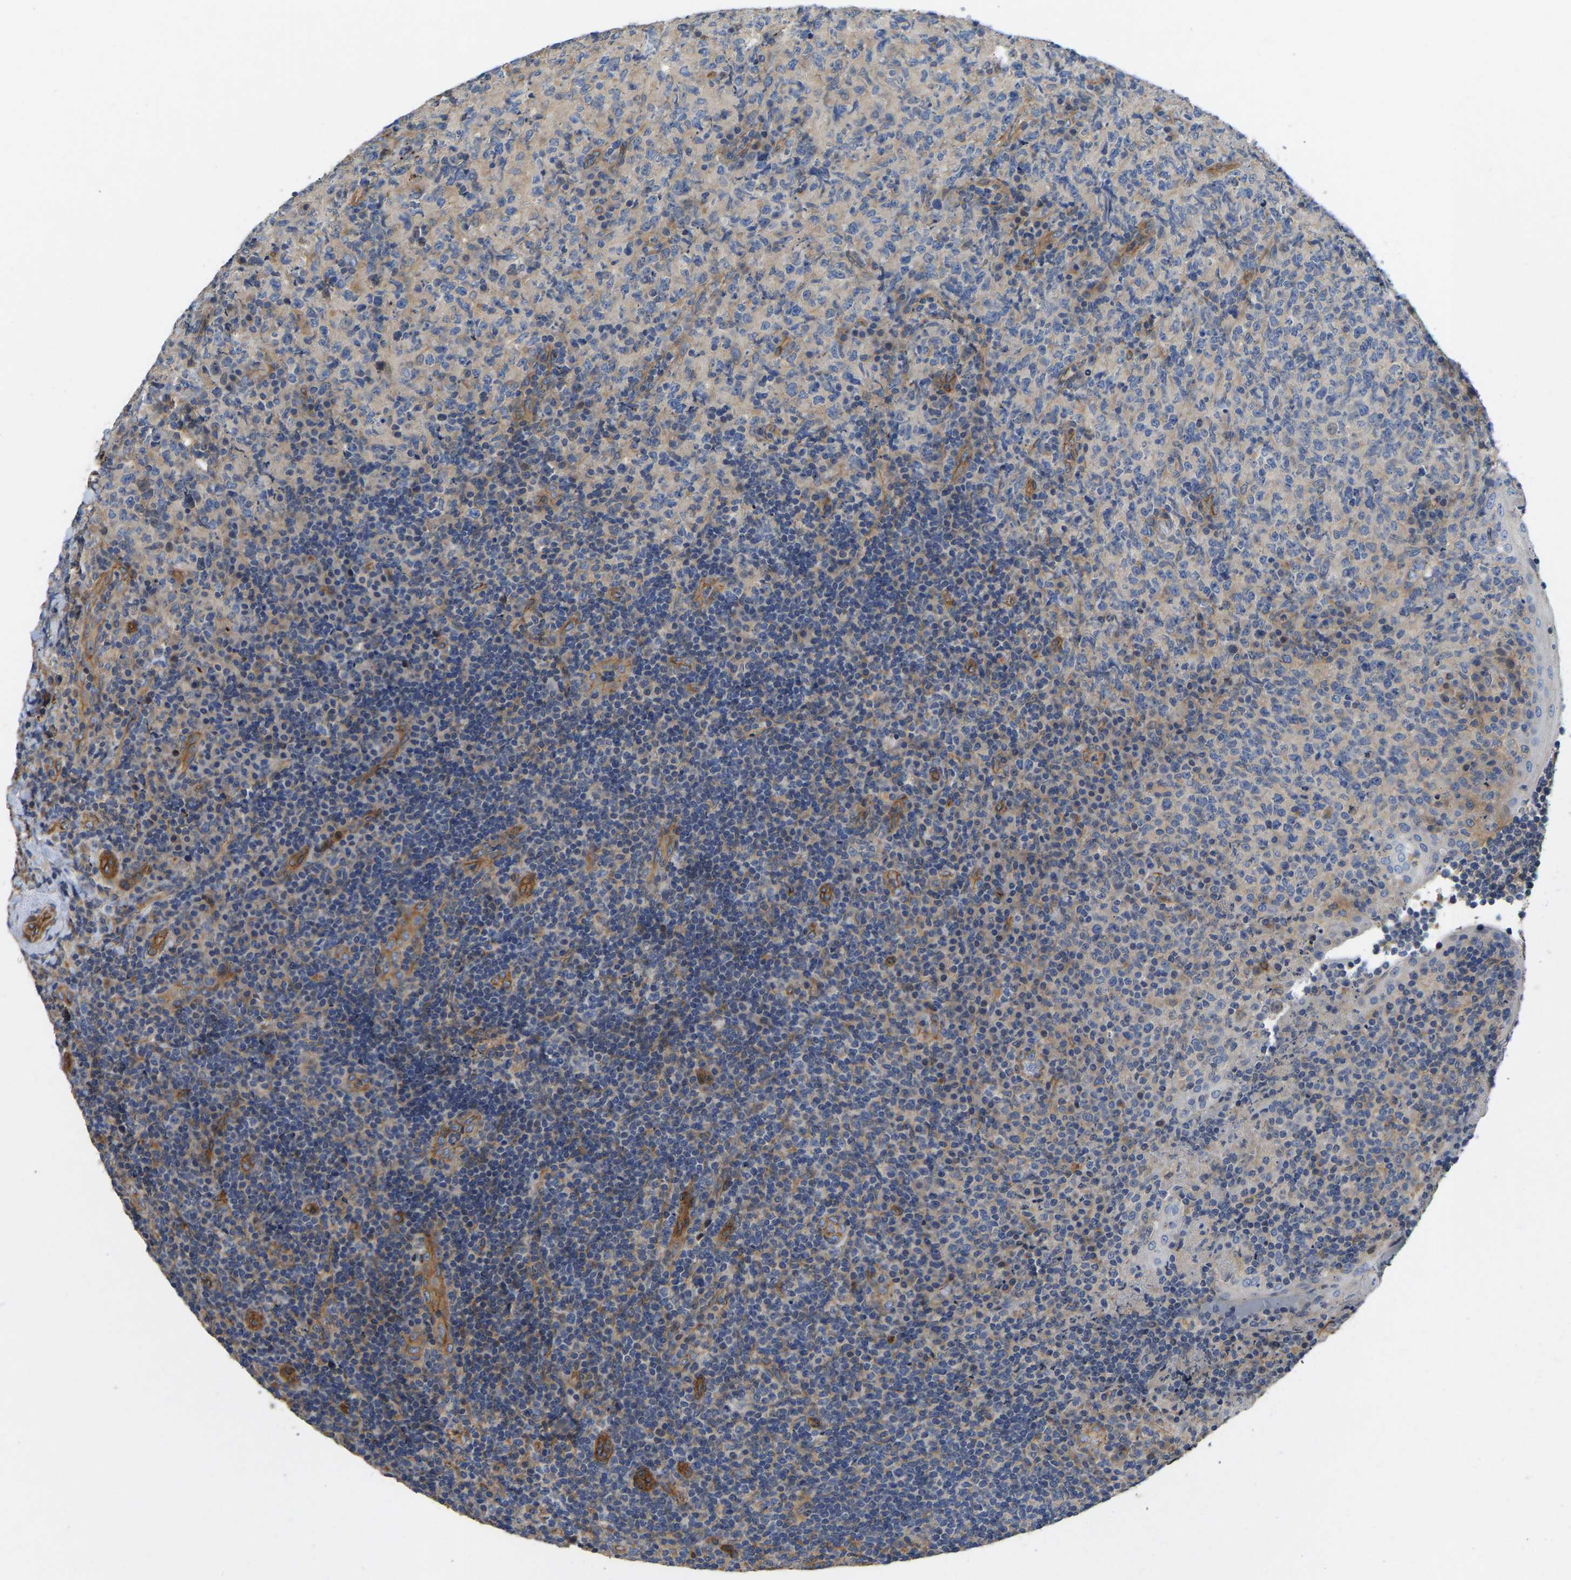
{"staining": {"intensity": "moderate", "quantity": "<25%", "location": "cytoplasmic/membranous"}, "tissue": "lymphoma", "cell_type": "Tumor cells", "image_type": "cancer", "snomed": [{"axis": "morphology", "description": "Malignant lymphoma, non-Hodgkin's type, High grade"}, {"axis": "topography", "description": "Tonsil"}], "caption": "Protein analysis of lymphoma tissue reveals moderate cytoplasmic/membranous staining in approximately <25% of tumor cells.", "gene": "ELMO2", "patient": {"sex": "female", "age": 36}}